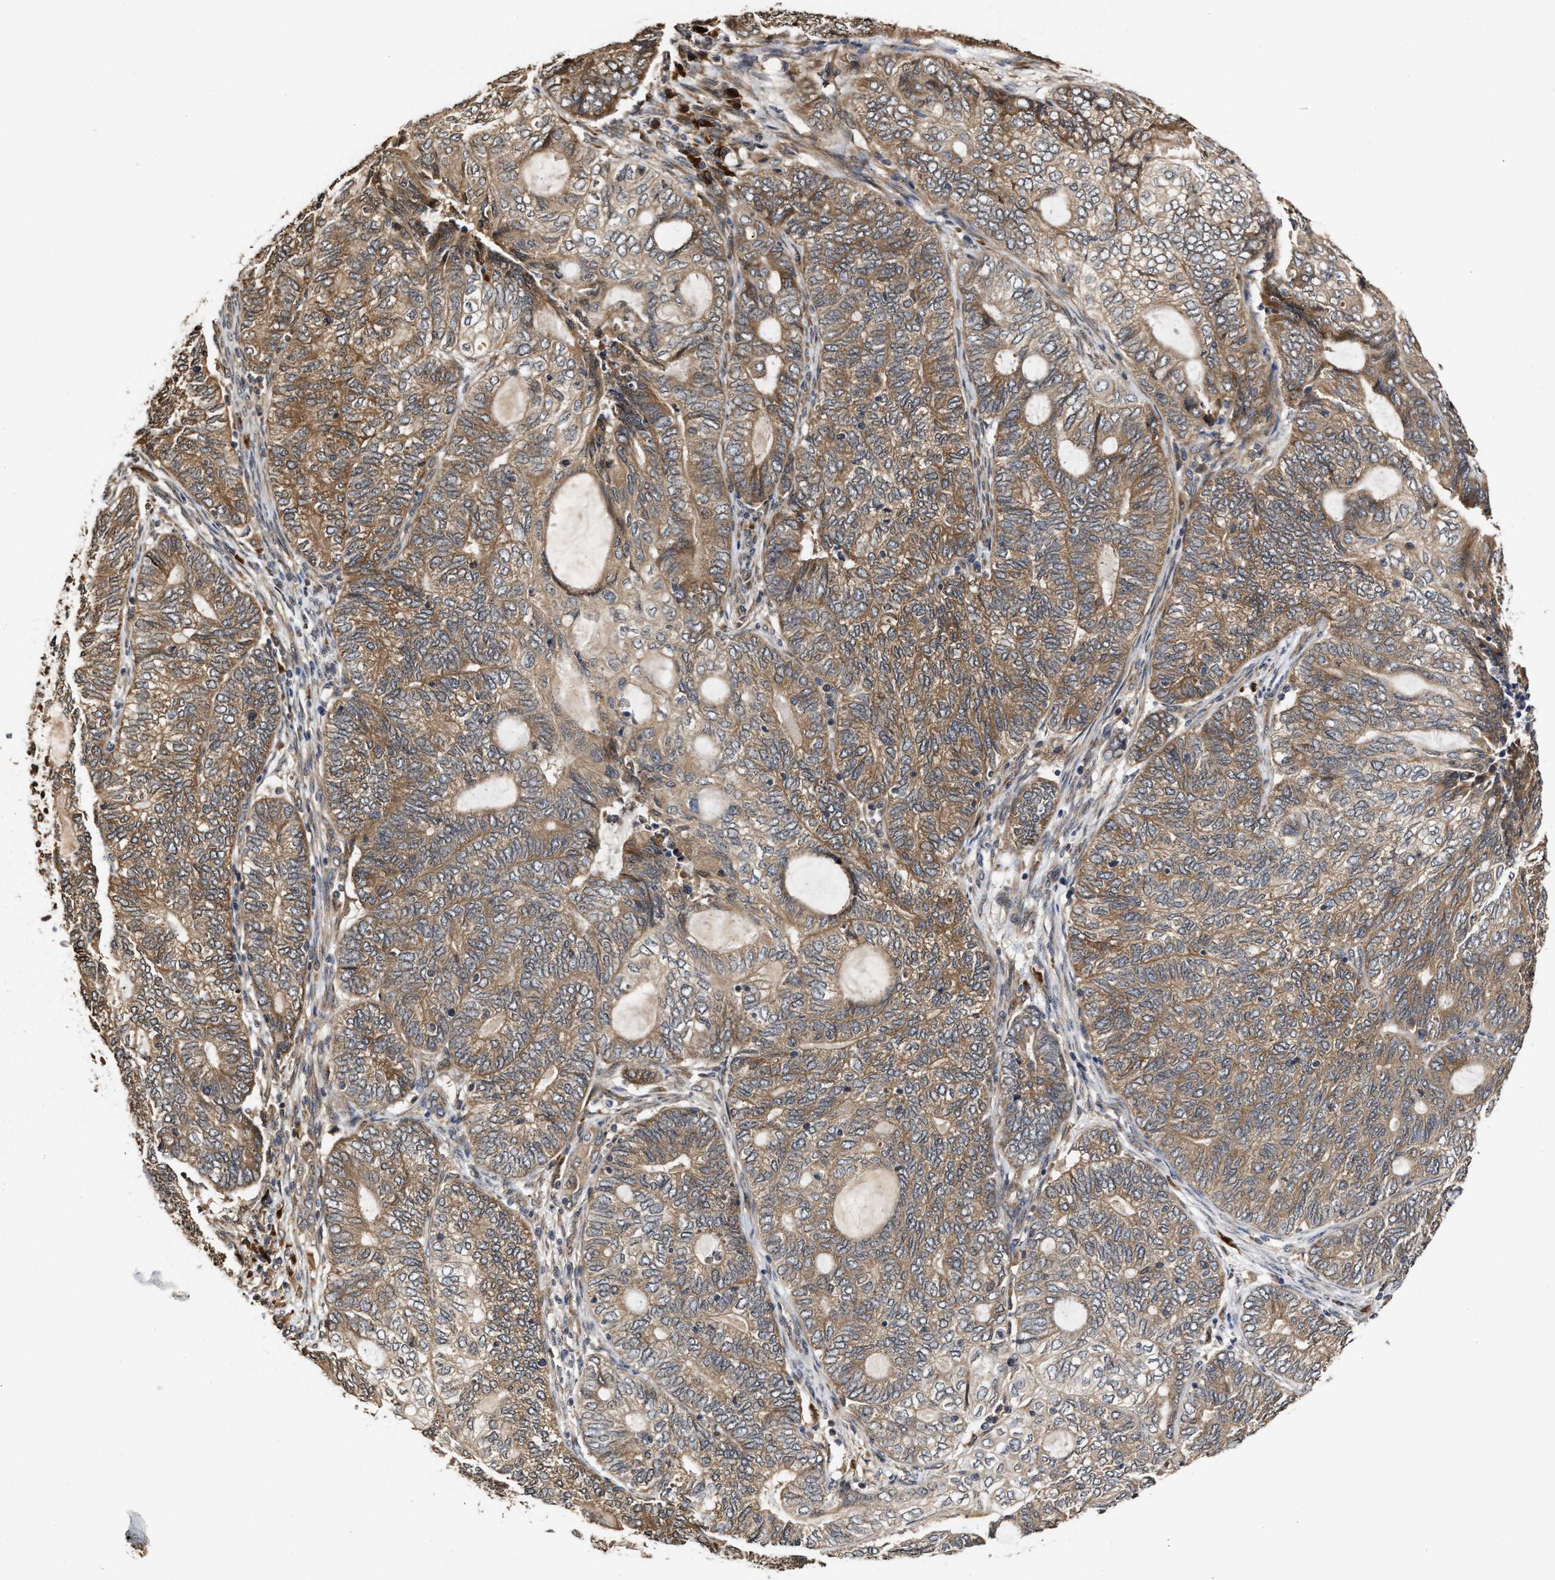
{"staining": {"intensity": "moderate", "quantity": ">75%", "location": "cytoplasmic/membranous"}, "tissue": "endometrial cancer", "cell_type": "Tumor cells", "image_type": "cancer", "snomed": [{"axis": "morphology", "description": "Adenocarcinoma, NOS"}, {"axis": "topography", "description": "Uterus"}, {"axis": "topography", "description": "Endometrium"}], "caption": "There is medium levels of moderate cytoplasmic/membranous positivity in tumor cells of endometrial adenocarcinoma, as demonstrated by immunohistochemical staining (brown color).", "gene": "SAR1A", "patient": {"sex": "female", "age": 70}}